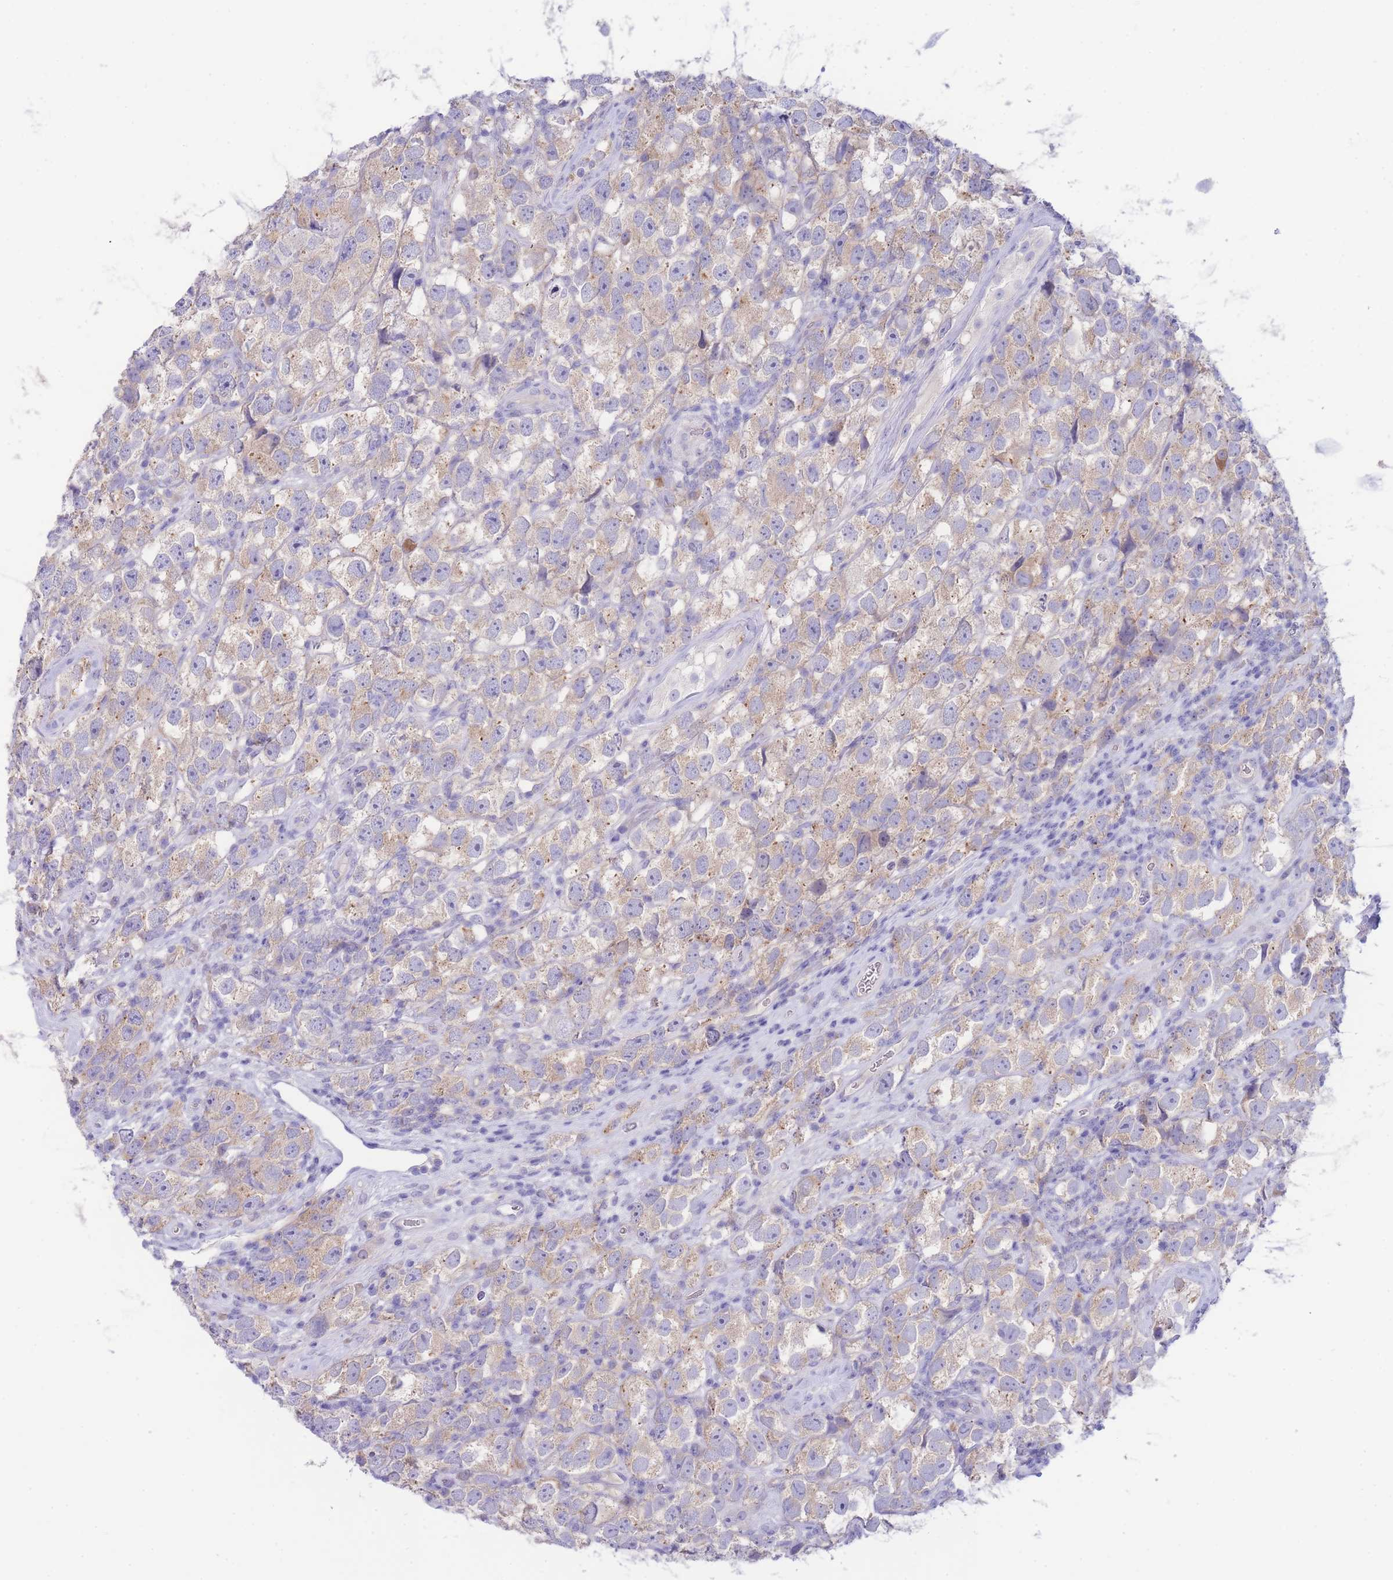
{"staining": {"intensity": "moderate", "quantity": "25%-75%", "location": "cytoplasmic/membranous"}, "tissue": "testis cancer", "cell_type": "Tumor cells", "image_type": "cancer", "snomed": [{"axis": "morphology", "description": "Seminoma, NOS"}, {"axis": "topography", "description": "Testis"}], "caption": "The photomicrograph shows immunohistochemical staining of testis cancer. There is moderate cytoplasmic/membranous positivity is present in about 25%-75% of tumor cells.", "gene": "PCDHB3", "patient": {"sex": "male", "age": 26}}